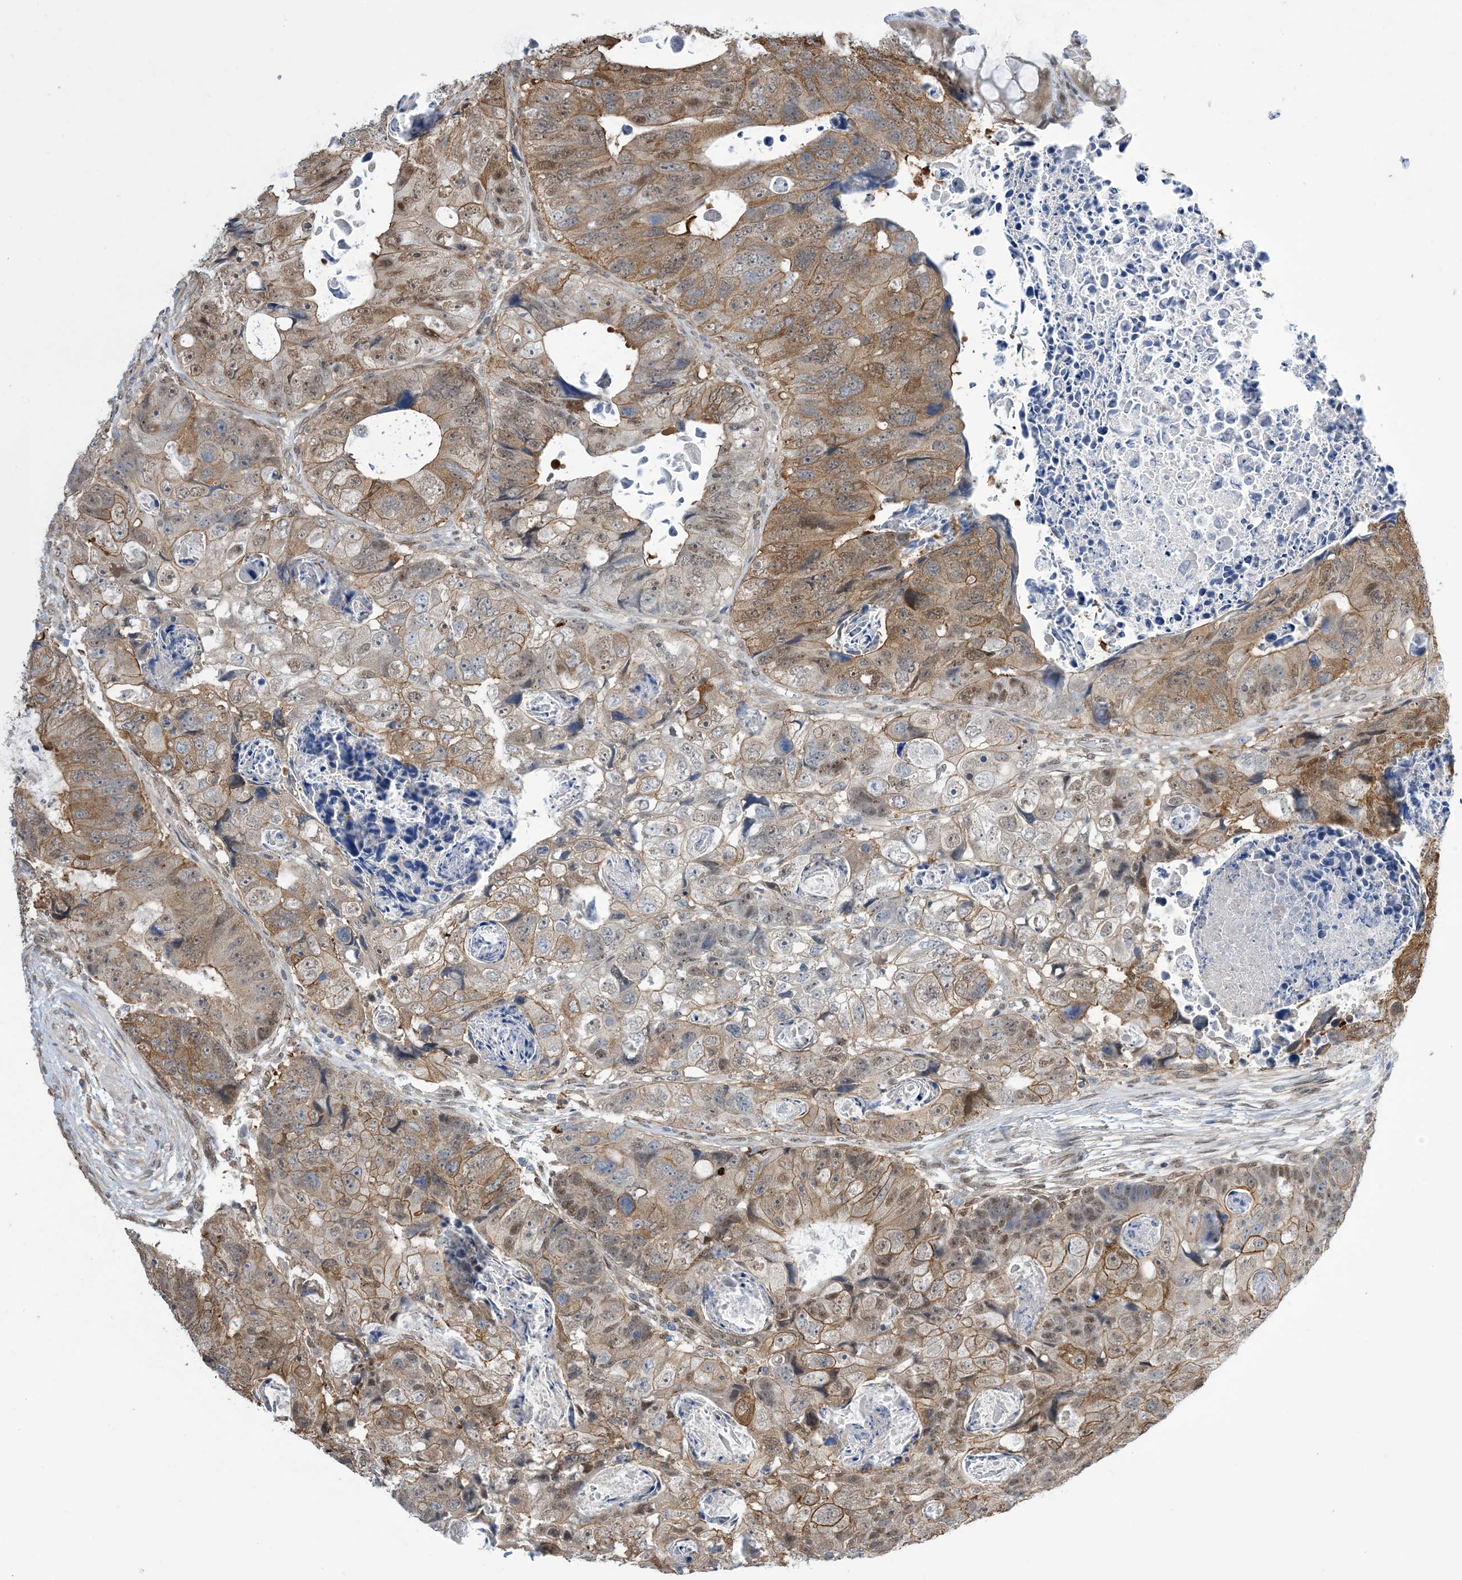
{"staining": {"intensity": "moderate", "quantity": "25%-75%", "location": "cytoplasmic/membranous"}, "tissue": "colorectal cancer", "cell_type": "Tumor cells", "image_type": "cancer", "snomed": [{"axis": "morphology", "description": "Adenocarcinoma, NOS"}, {"axis": "topography", "description": "Rectum"}], "caption": "Colorectal cancer (adenocarcinoma) stained with immunohistochemistry exhibits moderate cytoplasmic/membranous positivity in about 25%-75% of tumor cells.", "gene": "ZNF8", "patient": {"sex": "male", "age": 59}}